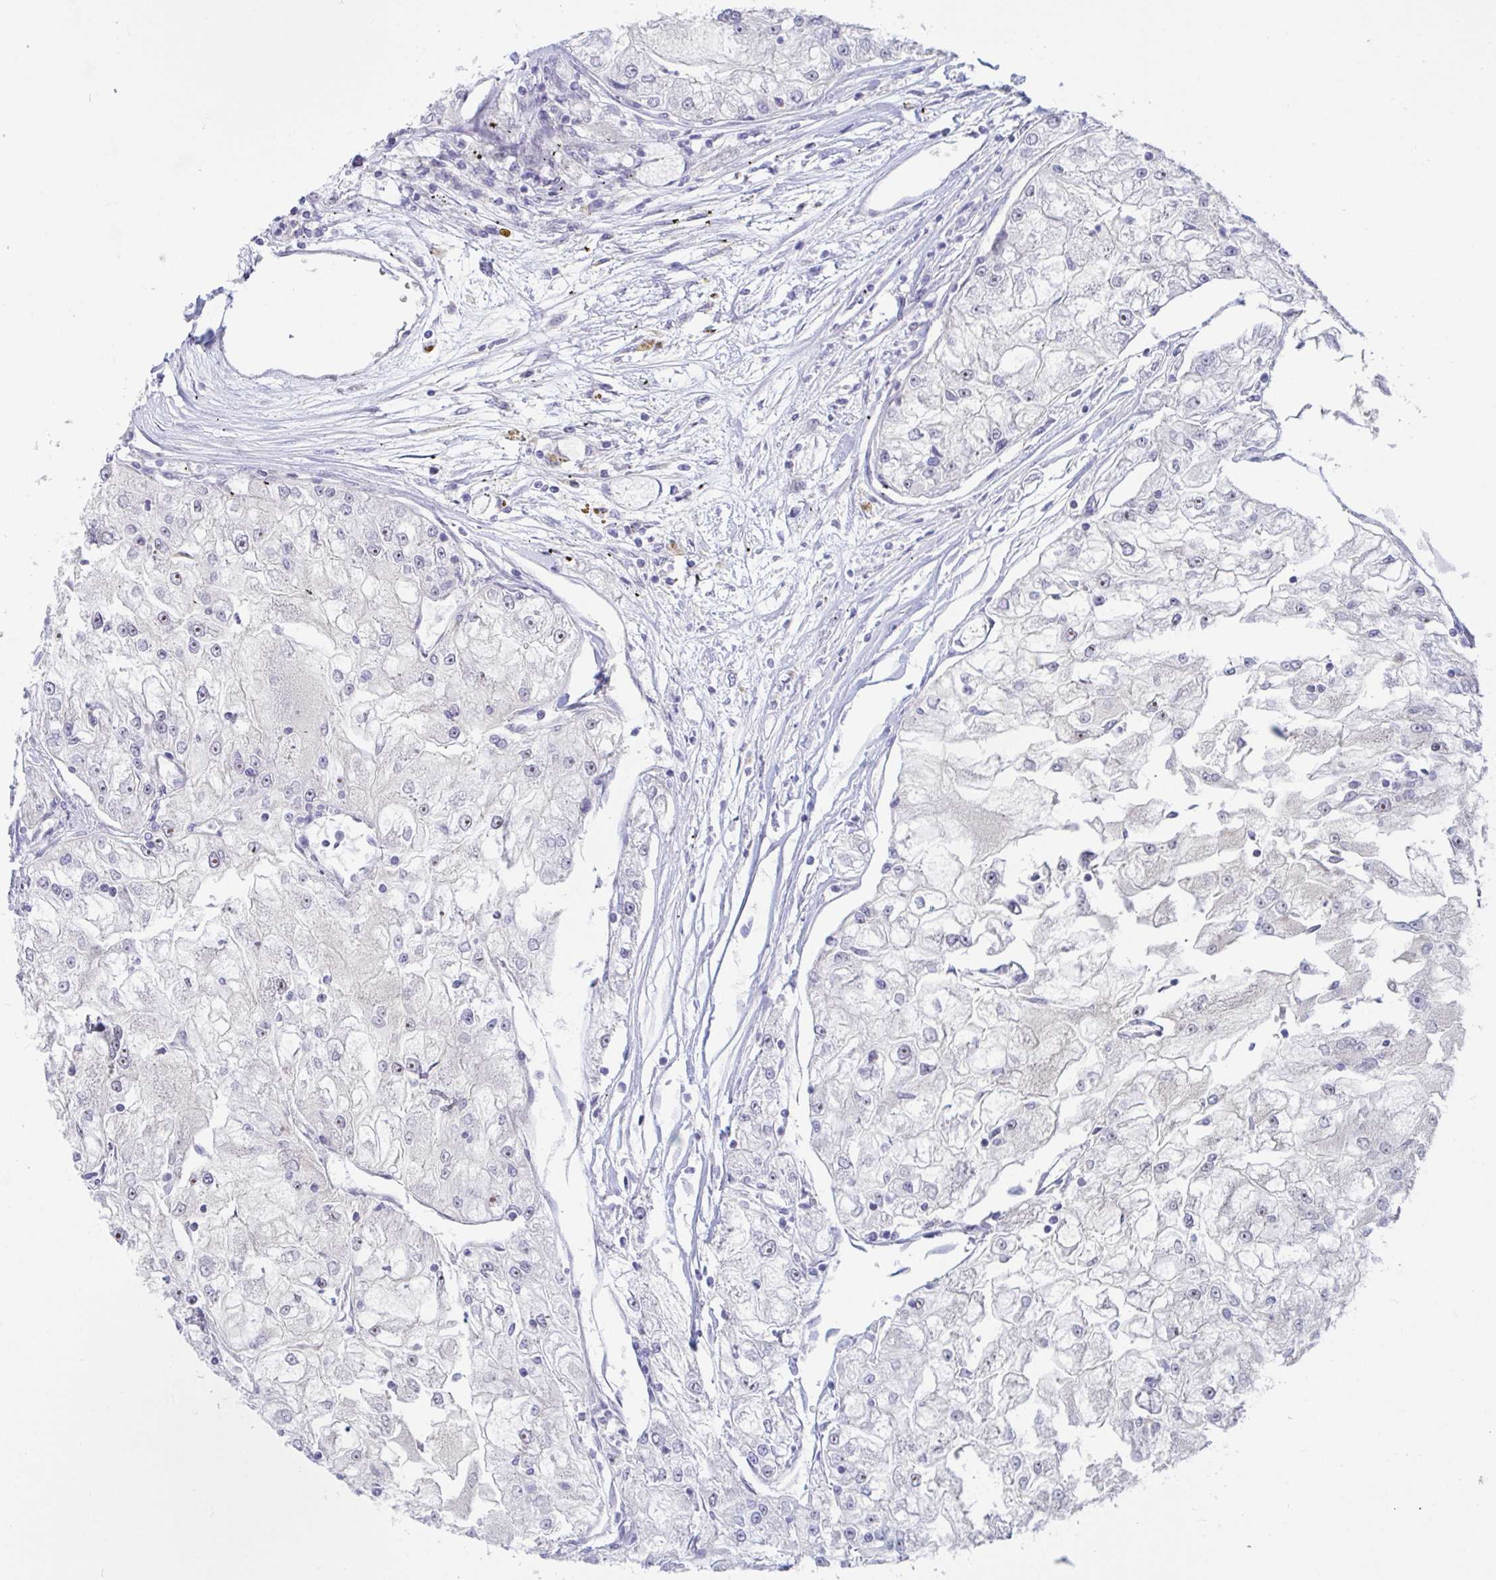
{"staining": {"intensity": "negative", "quantity": "none", "location": "none"}, "tissue": "renal cancer", "cell_type": "Tumor cells", "image_type": "cancer", "snomed": [{"axis": "morphology", "description": "Adenocarcinoma, NOS"}, {"axis": "topography", "description": "Kidney"}], "caption": "Immunohistochemistry photomicrograph of renal cancer stained for a protein (brown), which reveals no positivity in tumor cells.", "gene": "TAS2R38", "patient": {"sex": "female", "age": 72}}